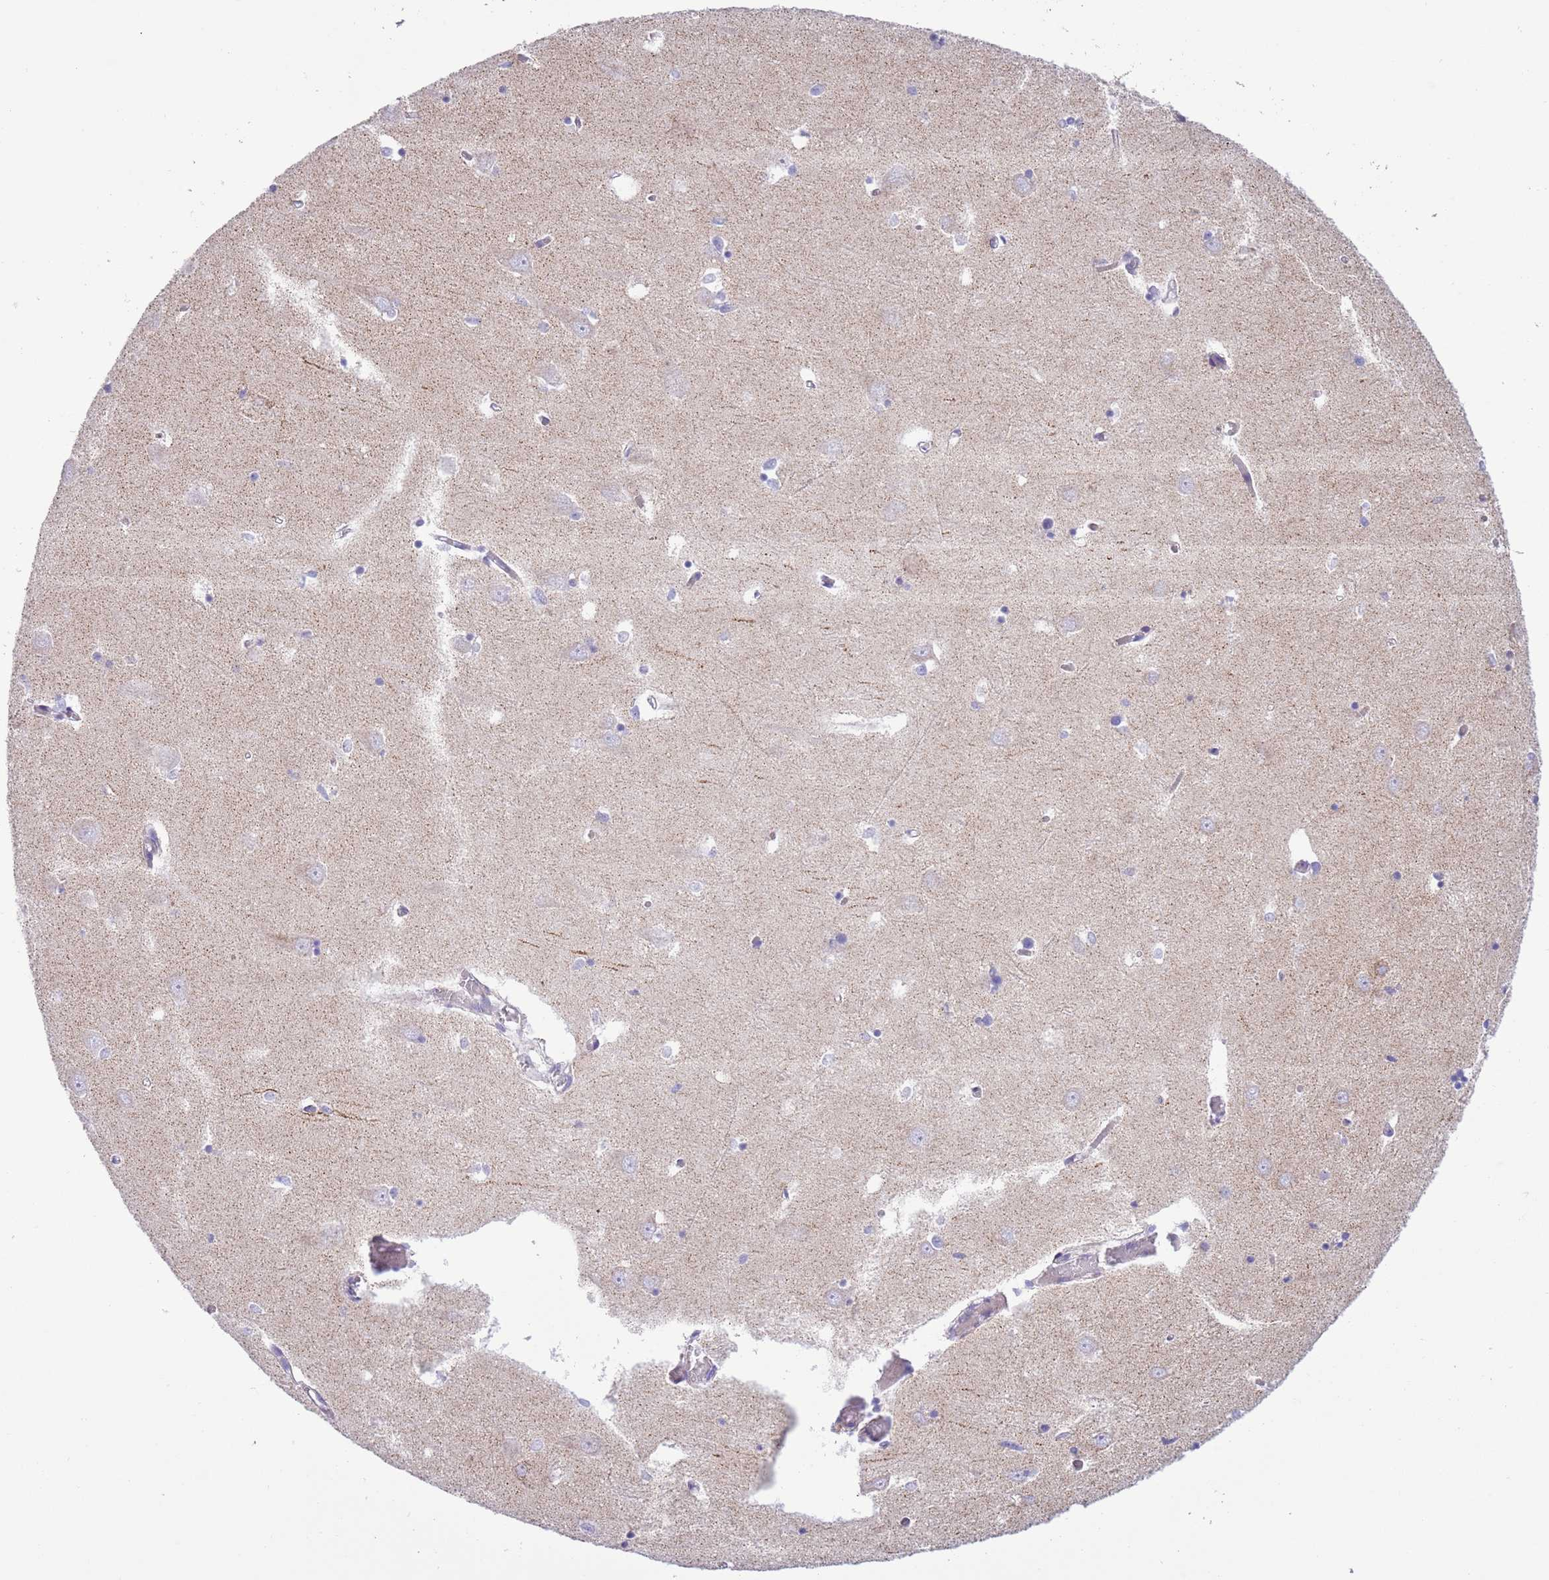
{"staining": {"intensity": "negative", "quantity": "none", "location": "none"}, "tissue": "hippocampus", "cell_type": "Glial cells", "image_type": "normal", "snomed": [{"axis": "morphology", "description": "Normal tissue, NOS"}, {"axis": "topography", "description": "Hippocampus"}], "caption": "This is an immunohistochemistry (IHC) image of normal hippocampus. There is no staining in glial cells.", "gene": "MOCOS", "patient": {"sex": "male", "age": 70}}